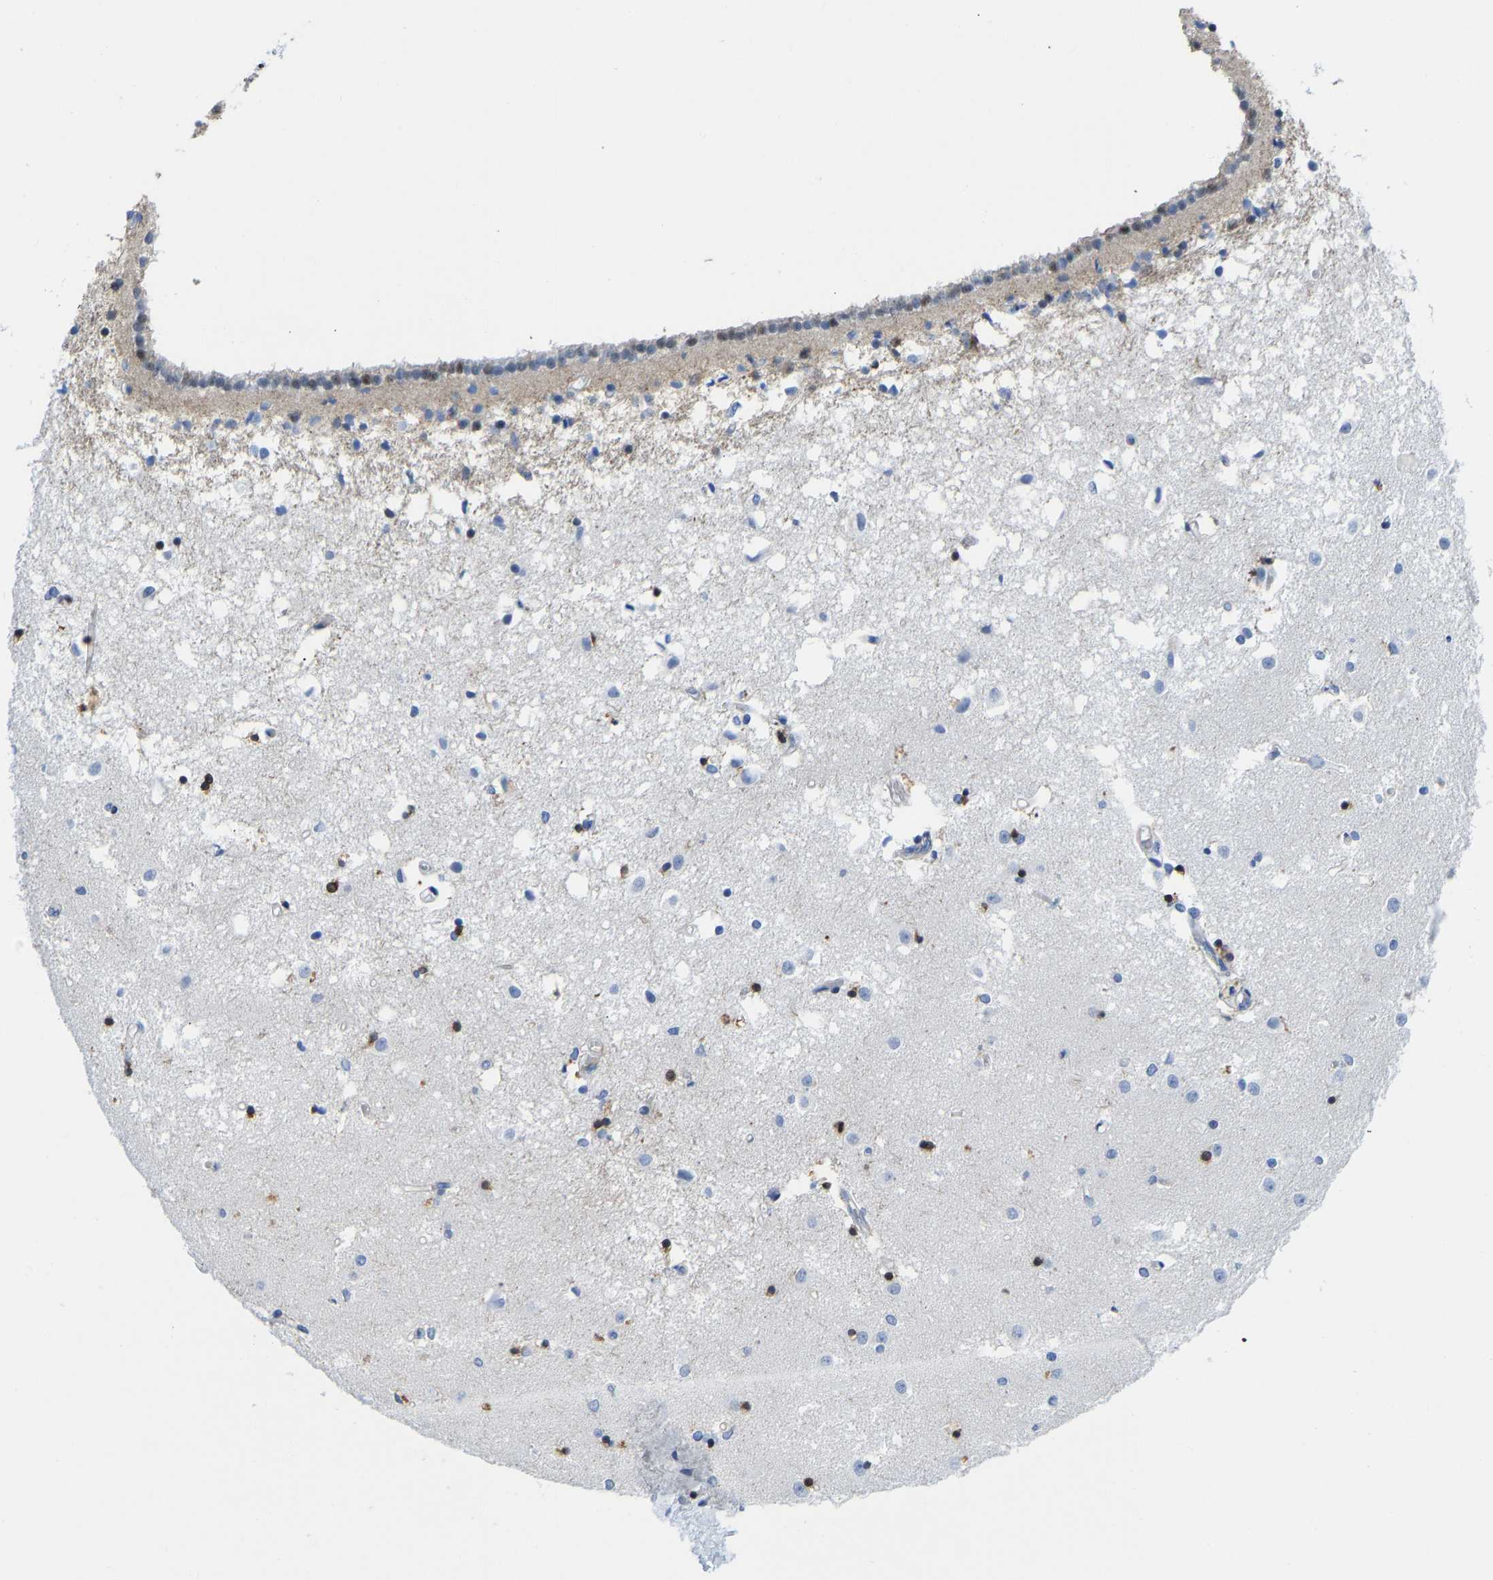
{"staining": {"intensity": "moderate", "quantity": "25%-75%", "location": "cytoplasmic/membranous,nuclear"}, "tissue": "caudate", "cell_type": "Glial cells", "image_type": "normal", "snomed": [{"axis": "morphology", "description": "Normal tissue, NOS"}, {"axis": "topography", "description": "Lateral ventricle wall"}], "caption": "Protein expression by IHC demonstrates moderate cytoplasmic/membranous,nuclear staining in about 25%-75% of glial cells in benign caudate. (DAB IHC with brightfield microscopy, high magnification).", "gene": "NKAIN3", "patient": {"sex": "male", "age": 45}}